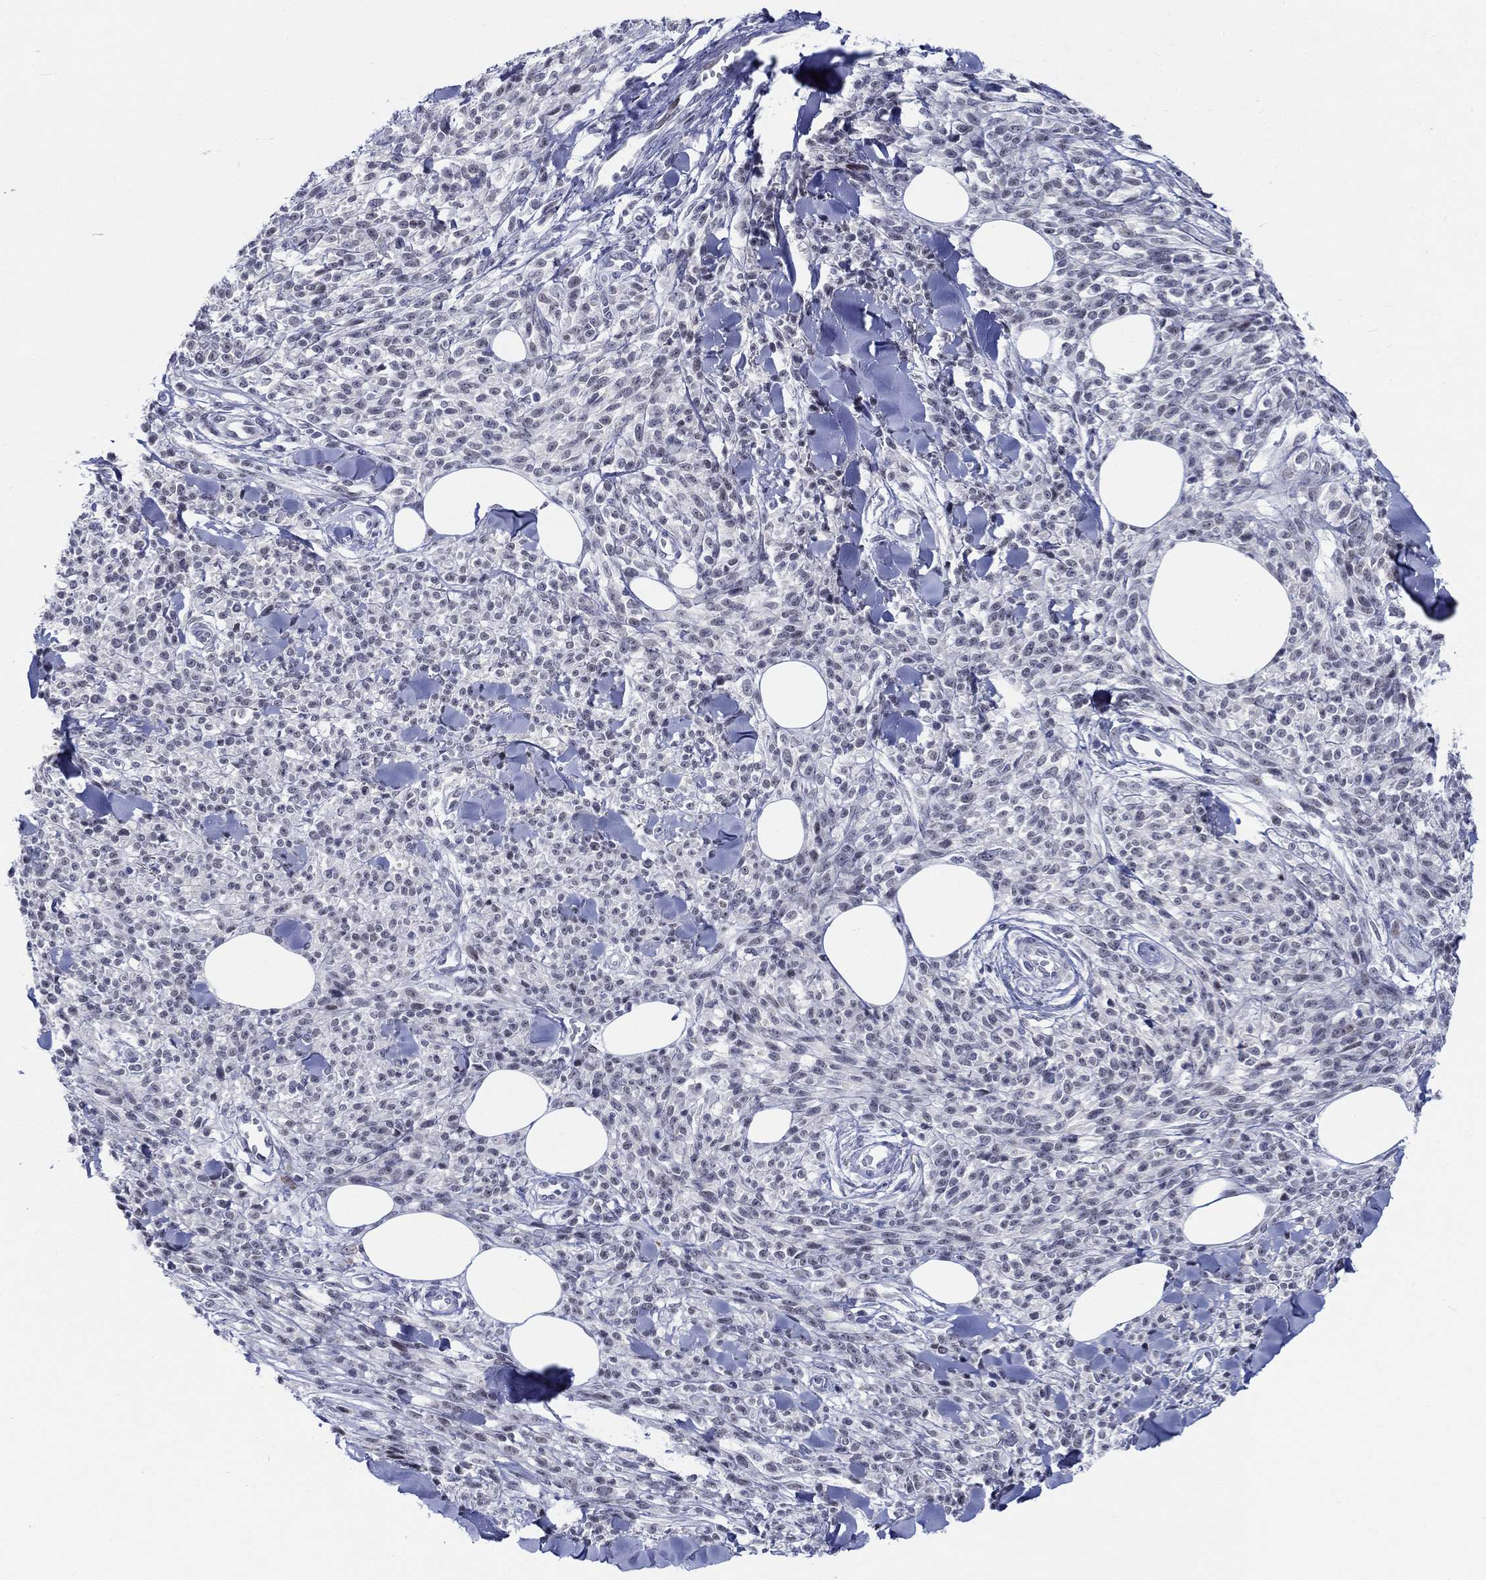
{"staining": {"intensity": "negative", "quantity": "none", "location": "none"}, "tissue": "melanoma", "cell_type": "Tumor cells", "image_type": "cancer", "snomed": [{"axis": "morphology", "description": "Malignant melanoma, NOS"}, {"axis": "topography", "description": "Skin"}, {"axis": "topography", "description": "Skin of trunk"}], "caption": "Immunohistochemical staining of human melanoma displays no significant positivity in tumor cells.", "gene": "NEU3", "patient": {"sex": "male", "age": 74}}